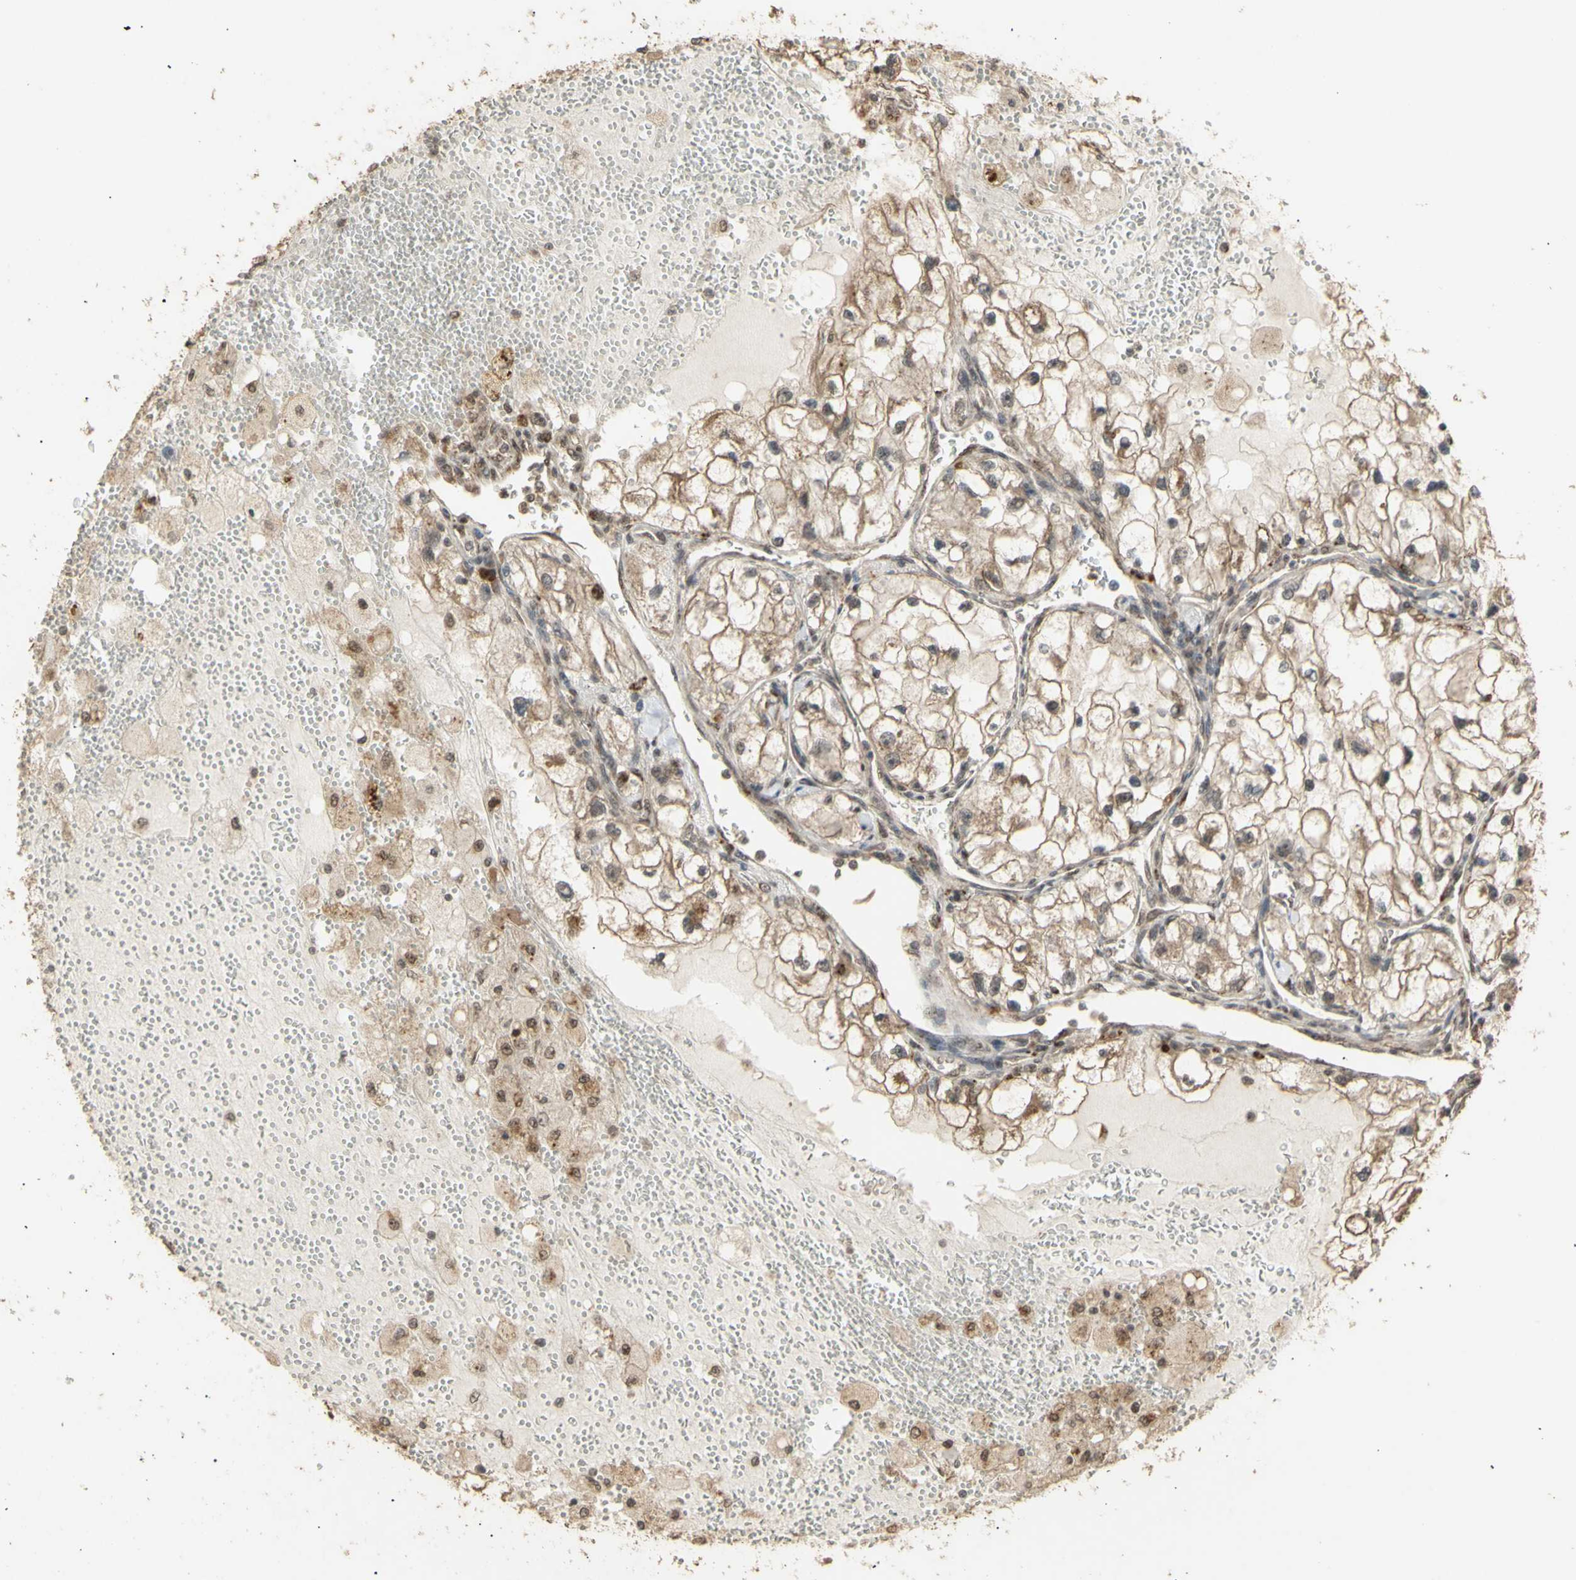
{"staining": {"intensity": "moderate", "quantity": ">75%", "location": "cytoplasmic/membranous"}, "tissue": "renal cancer", "cell_type": "Tumor cells", "image_type": "cancer", "snomed": [{"axis": "morphology", "description": "Adenocarcinoma, NOS"}, {"axis": "topography", "description": "Kidney"}], "caption": "Tumor cells show medium levels of moderate cytoplasmic/membranous staining in approximately >75% of cells in human renal adenocarcinoma. Using DAB (brown) and hematoxylin (blue) stains, captured at high magnification using brightfield microscopy.", "gene": "GTF2E2", "patient": {"sex": "female", "age": 70}}